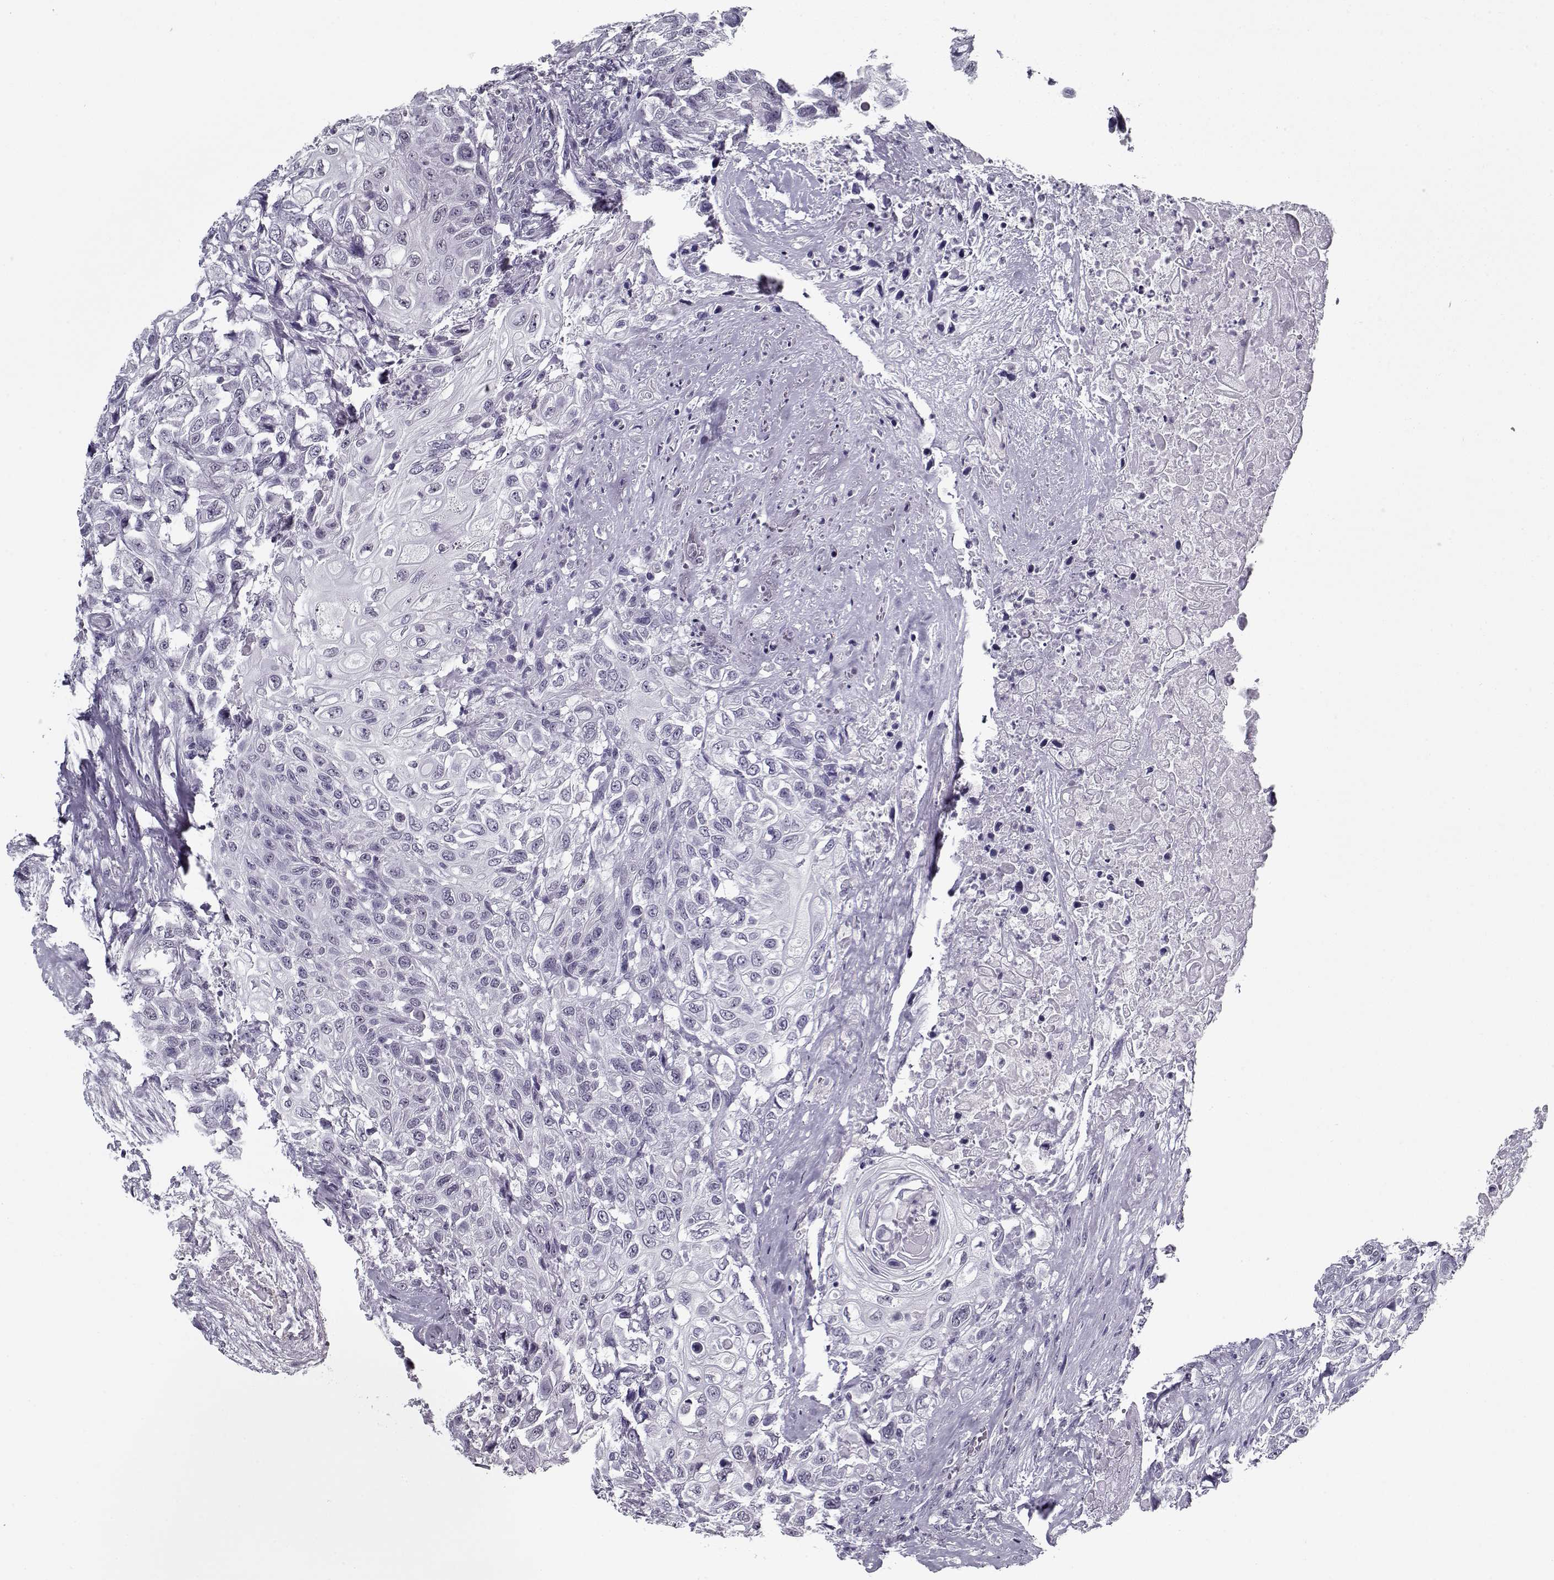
{"staining": {"intensity": "negative", "quantity": "none", "location": "none"}, "tissue": "urothelial cancer", "cell_type": "Tumor cells", "image_type": "cancer", "snomed": [{"axis": "morphology", "description": "Urothelial carcinoma, High grade"}, {"axis": "topography", "description": "Urinary bladder"}], "caption": "Histopathology image shows no significant protein positivity in tumor cells of urothelial carcinoma (high-grade). (IHC, brightfield microscopy, high magnification).", "gene": "RNF32", "patient": {"sex": "female", "age": 56}}